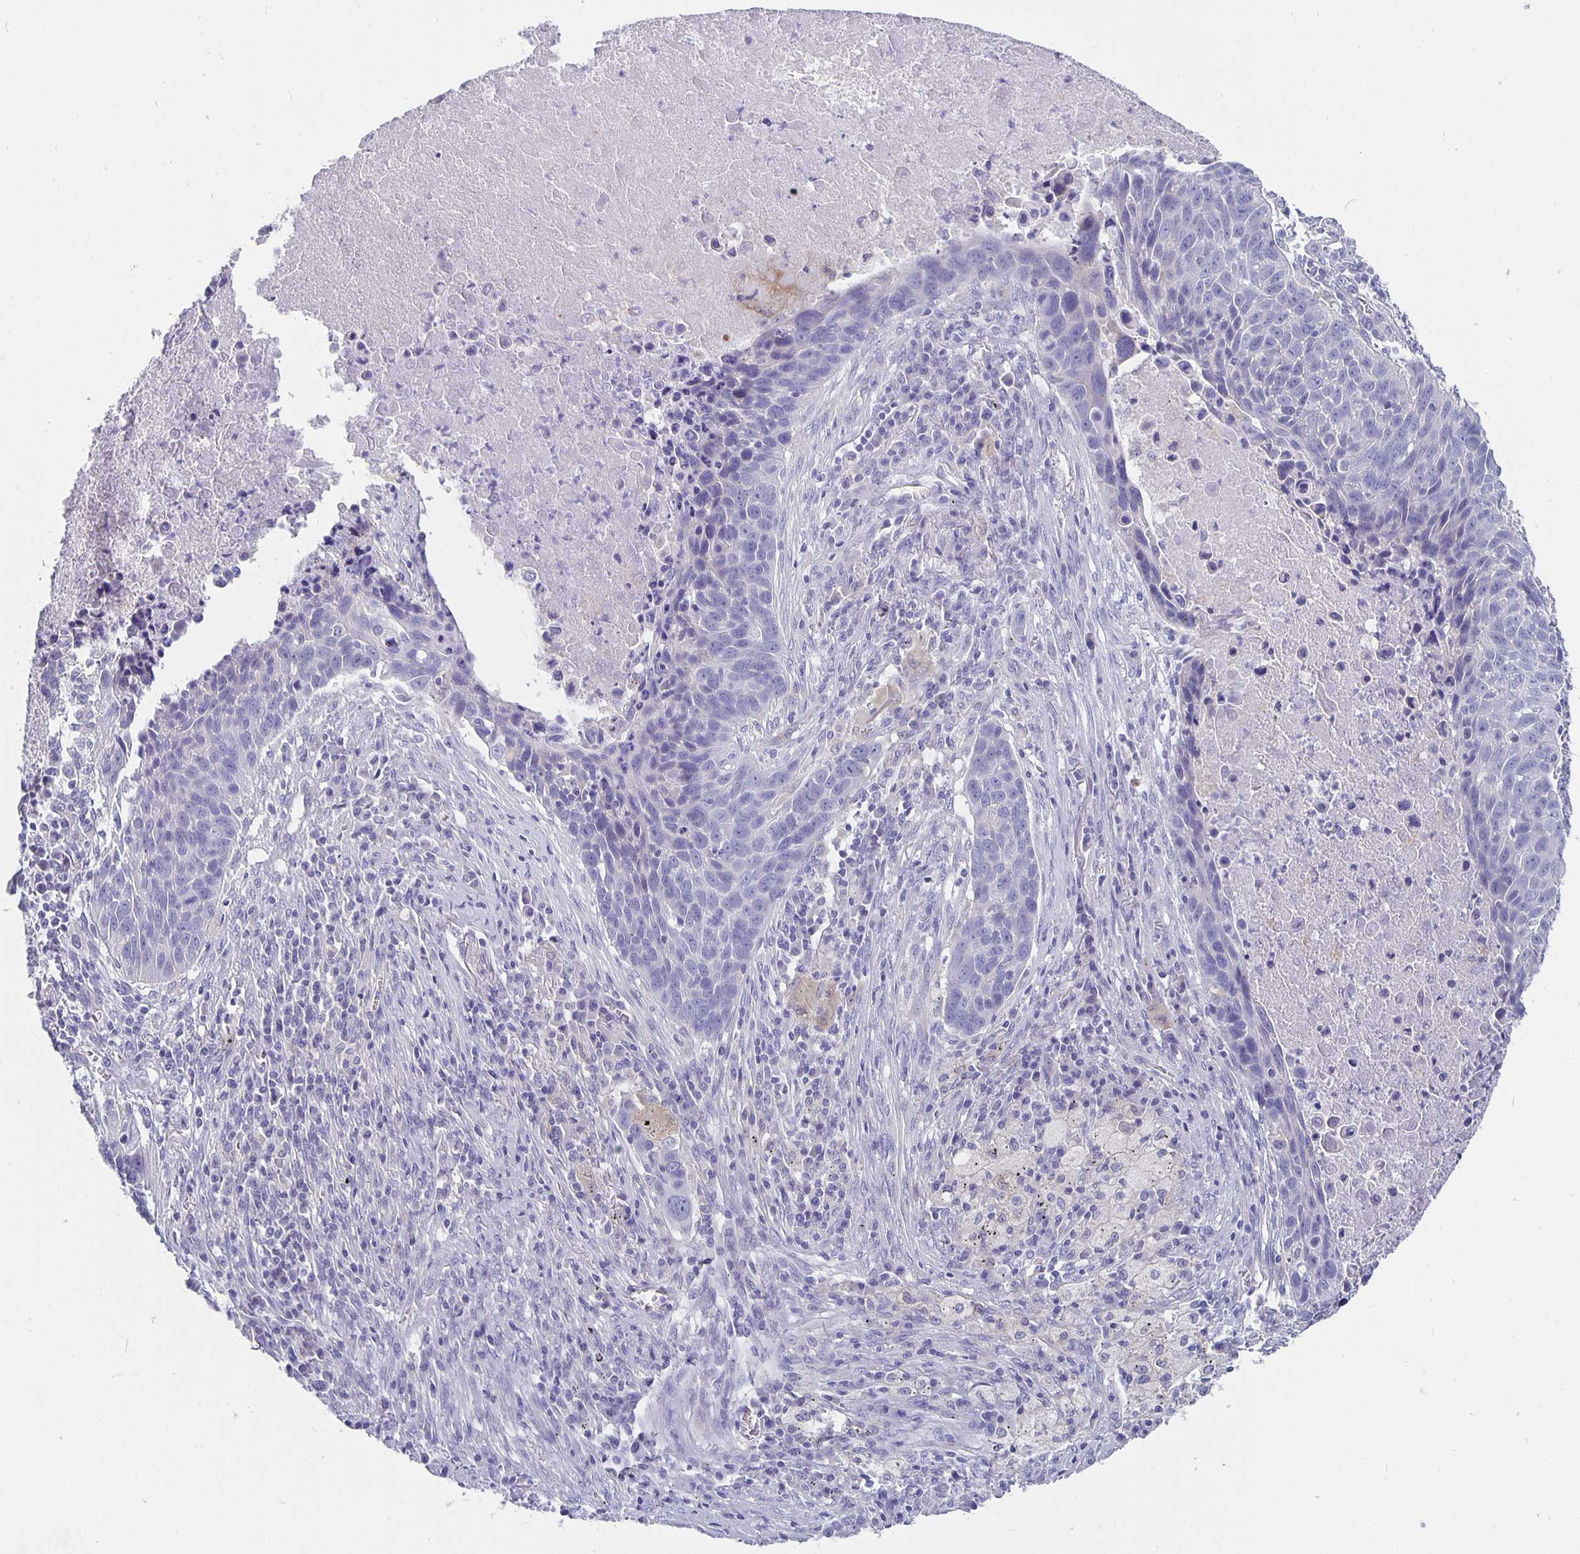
{"staining": {"intensity": "negative", "quantity": "none", "location": "none"}, "tissue": "lung cancer", "cell_type": "Tumor cells", "image_type": "cancer", "snomed": [{"axis": "morphology", "description": "Squamous cell carcinoma, NOS"}, {"axis": "topography", "description": "Lung"}], "caption": "Protein analysis of squamous cell carcinoma (lung) demonstrates no significant positivity in tumor cells.", "gene": "CFAP74", "patient": {"sex": "male", "age": 78}}